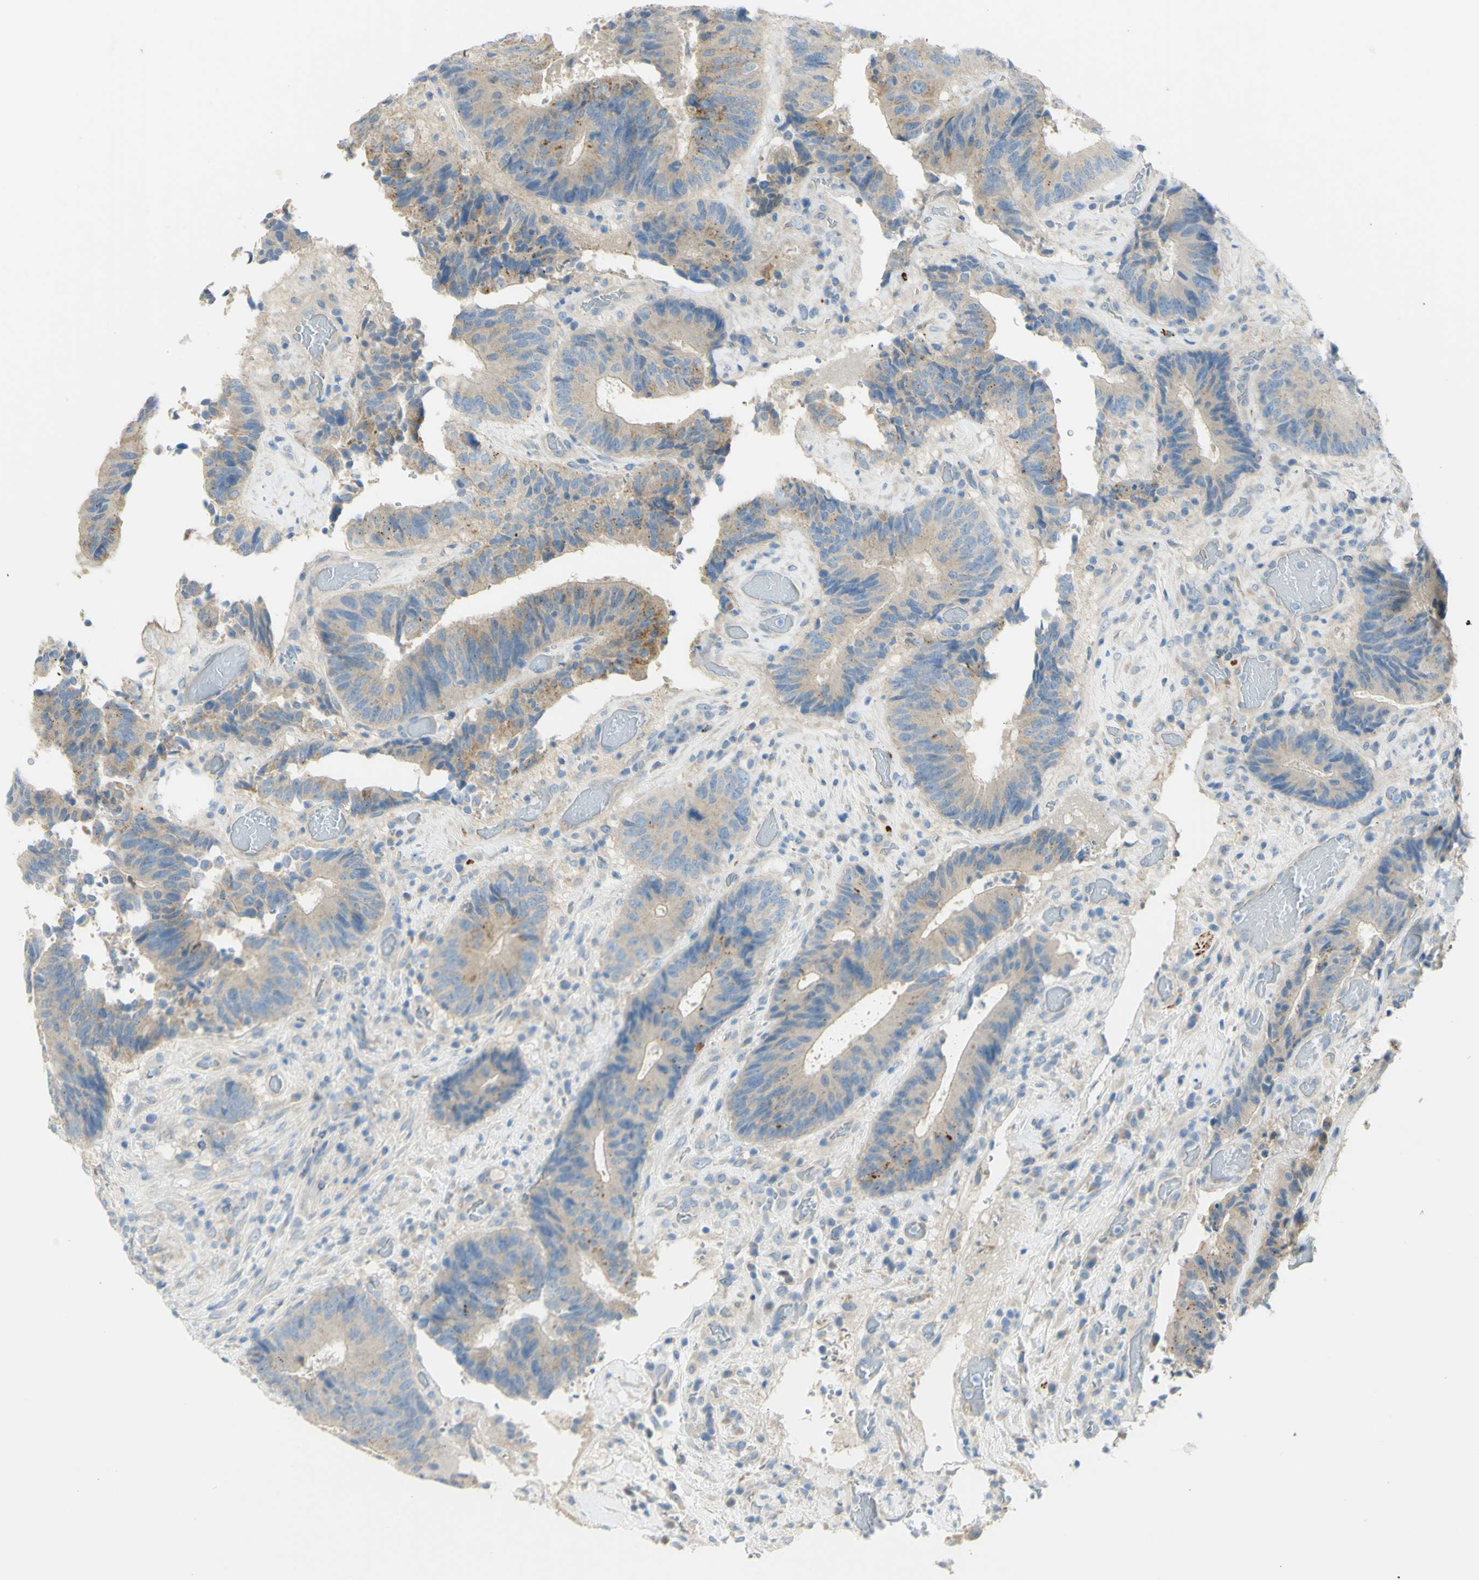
{"staining": {"intensity": "moderate", "quantity": "25%-75%", "location": "cytoplasmic/membranous"}, "tissue": "colorectal cancer", "cell_type": "Tumor cells", "image_type": "cancer", "snomed": [{"axis": "morphology", "description": "Adenocarcinoma, NOS"}, {"axis": "topography", "description": "Rectum"}], "caption": "High-magnification brightfield microscopy of colorectal adenocarcinoma stained with DAB (3,3'-diaminobenzidine) (brown) and counterstained with hematoxylin (blue). tumor cells exhibit moderate cytoplasmic/membranous staining is present in approximately25%-75% of cells.", "gene": "GCNT3", "patient": {"sex": "male", "age": 72}}